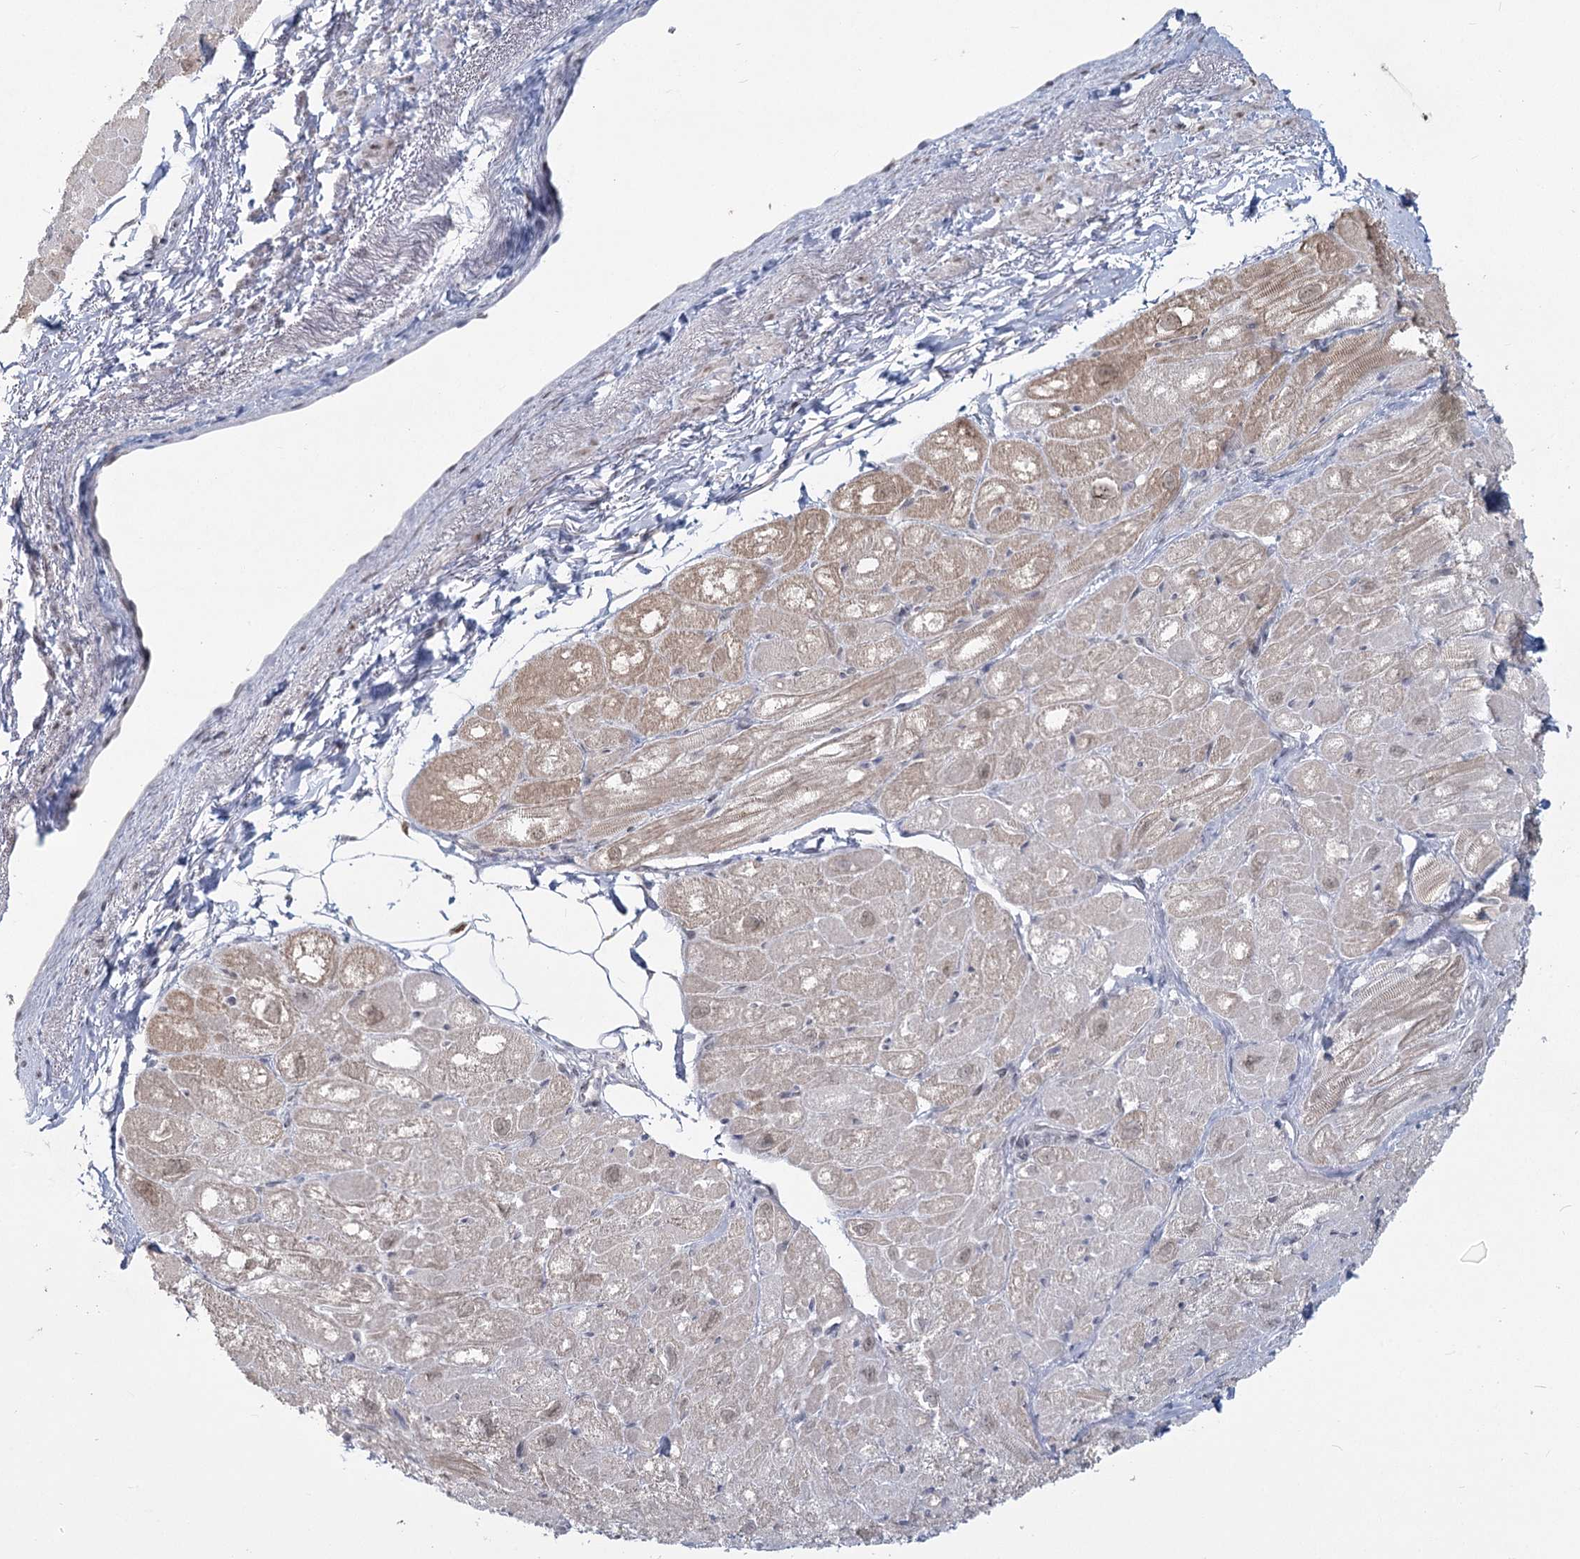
{"staining": {"intensity": "weak", "quantity": "<25%", "location": "cytoplasmic/membranous"}, "tissue": "heart muscle", "cell_type": "Cardiomyocytes", "image_type": "normal", "snomed": [{"axis": "morphology", "description": "Normal tissue, NOS"}, {"axis": "topography", "description": "Heart"}], "caption": "This is an immunohistochemistry image of normal heart muscle. There is no expression in cardiomyocytes.", "gene": "LY6G5C", "patient": {"sex": "male", "age": 50}}